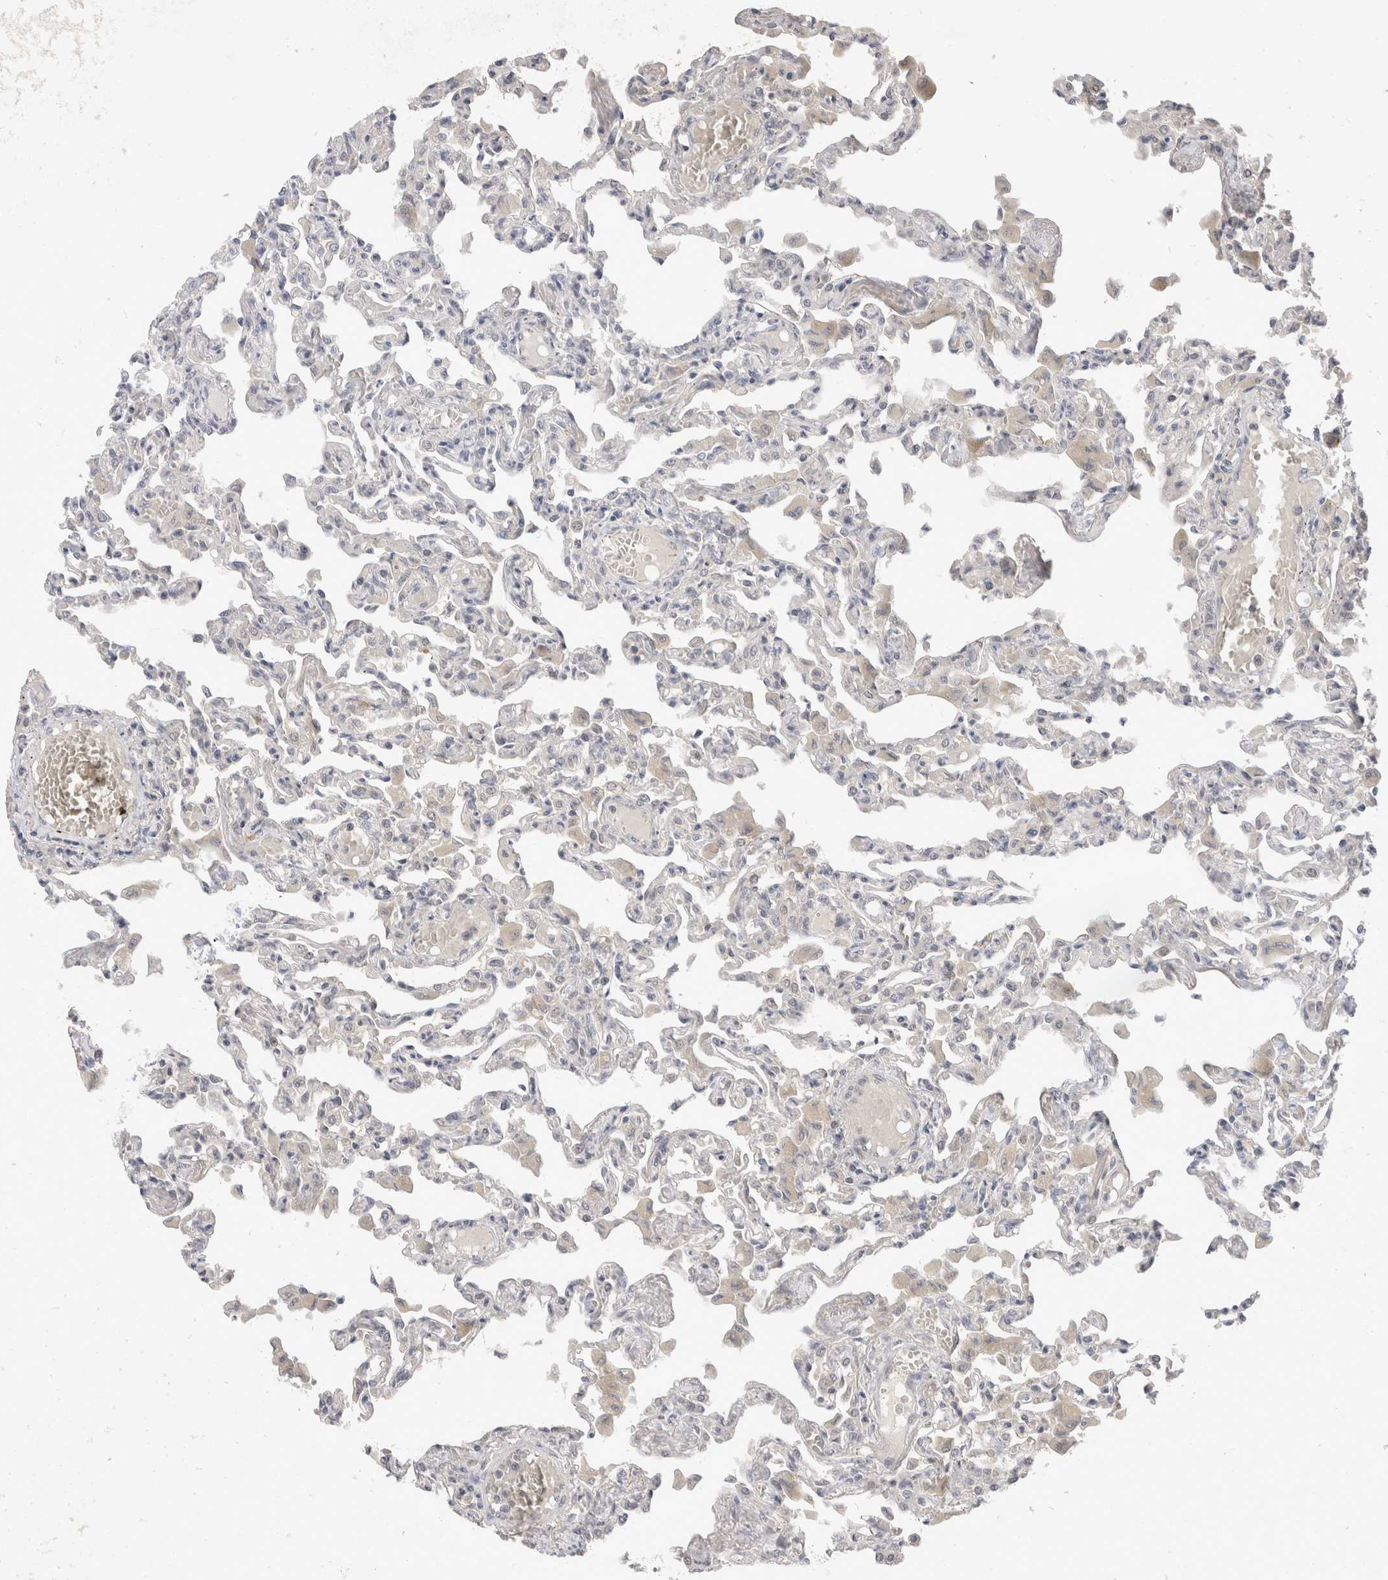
{"staining": {"intensity": "negative", "quantity": "none", "location": "none"}, "tissue": "lung", "cell_type": "Alveolar cells", "image_type": "normal", "snomed": [{"axis": "morphology", "description": "Normal tissue, NOS"}, {"axis": "topography", "description": "Bronchus"}, {"axis": "topography", "description": "Lung"}], "caption": "This is a micrograph of immunohistochemistry (IHC) staining of benign lung, which shows no expression in alveolar cells.", "gene": "TOM1L2", "patient": {"sex": "female", "age": 49}}